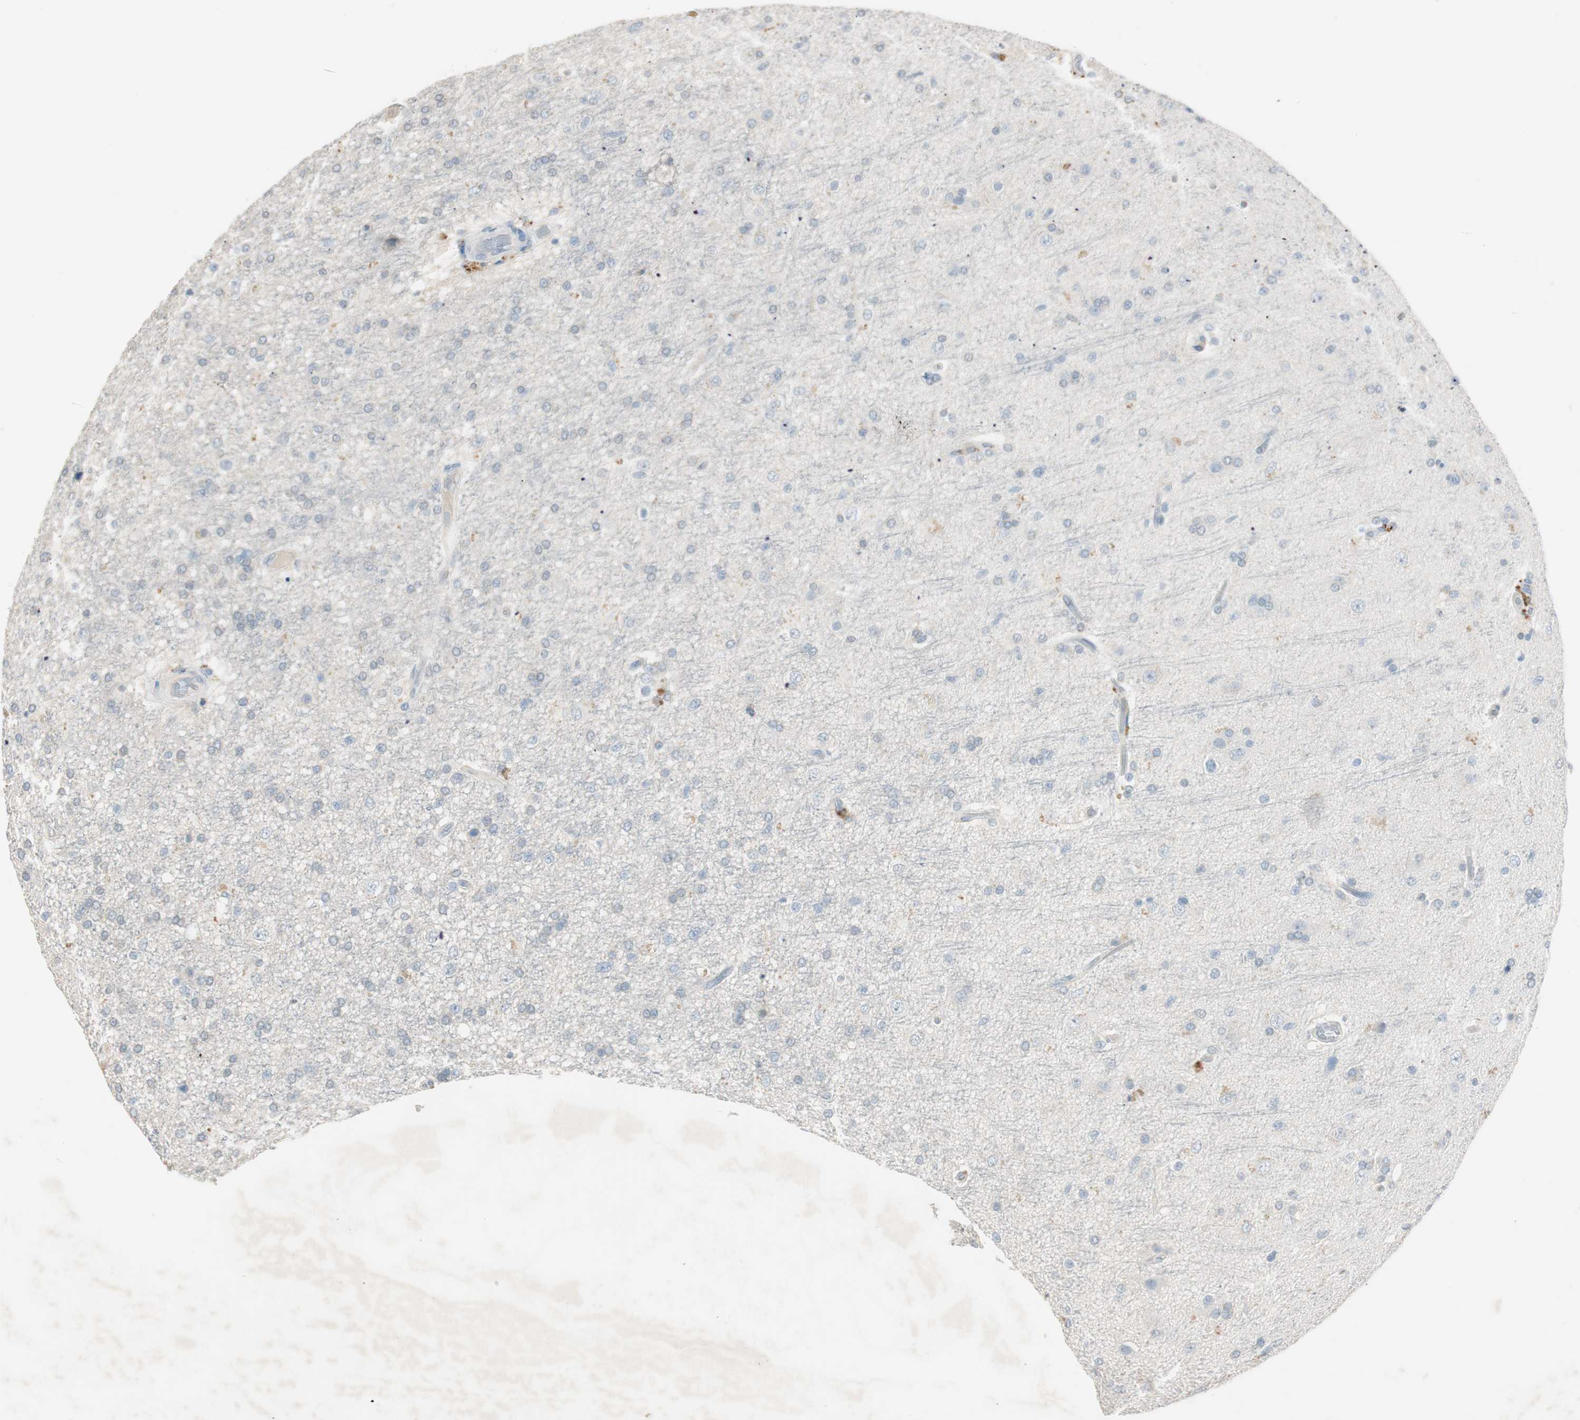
{"staining": {"intensity": "negative", "quantity": "none", "location": "none"}, "tissue": "glioma", "cell_type": "Tumor cells", "image_type": "cancer", "snomed": [{"axis": "morphology", "description": "Glioma, malignant, High grade"}, {"axis": "topography", "description": "Brain"}], "caption": "Immunohistochemistry (IHC) image of glioma stained for a protein (brown), which displays no positivity in tumor cells. (DAB (3,3'-diaminobenzidine) immunohistochemistry, high magnification).", "gene": "KHK", "patient": {"sex": "male", "age": 33}}